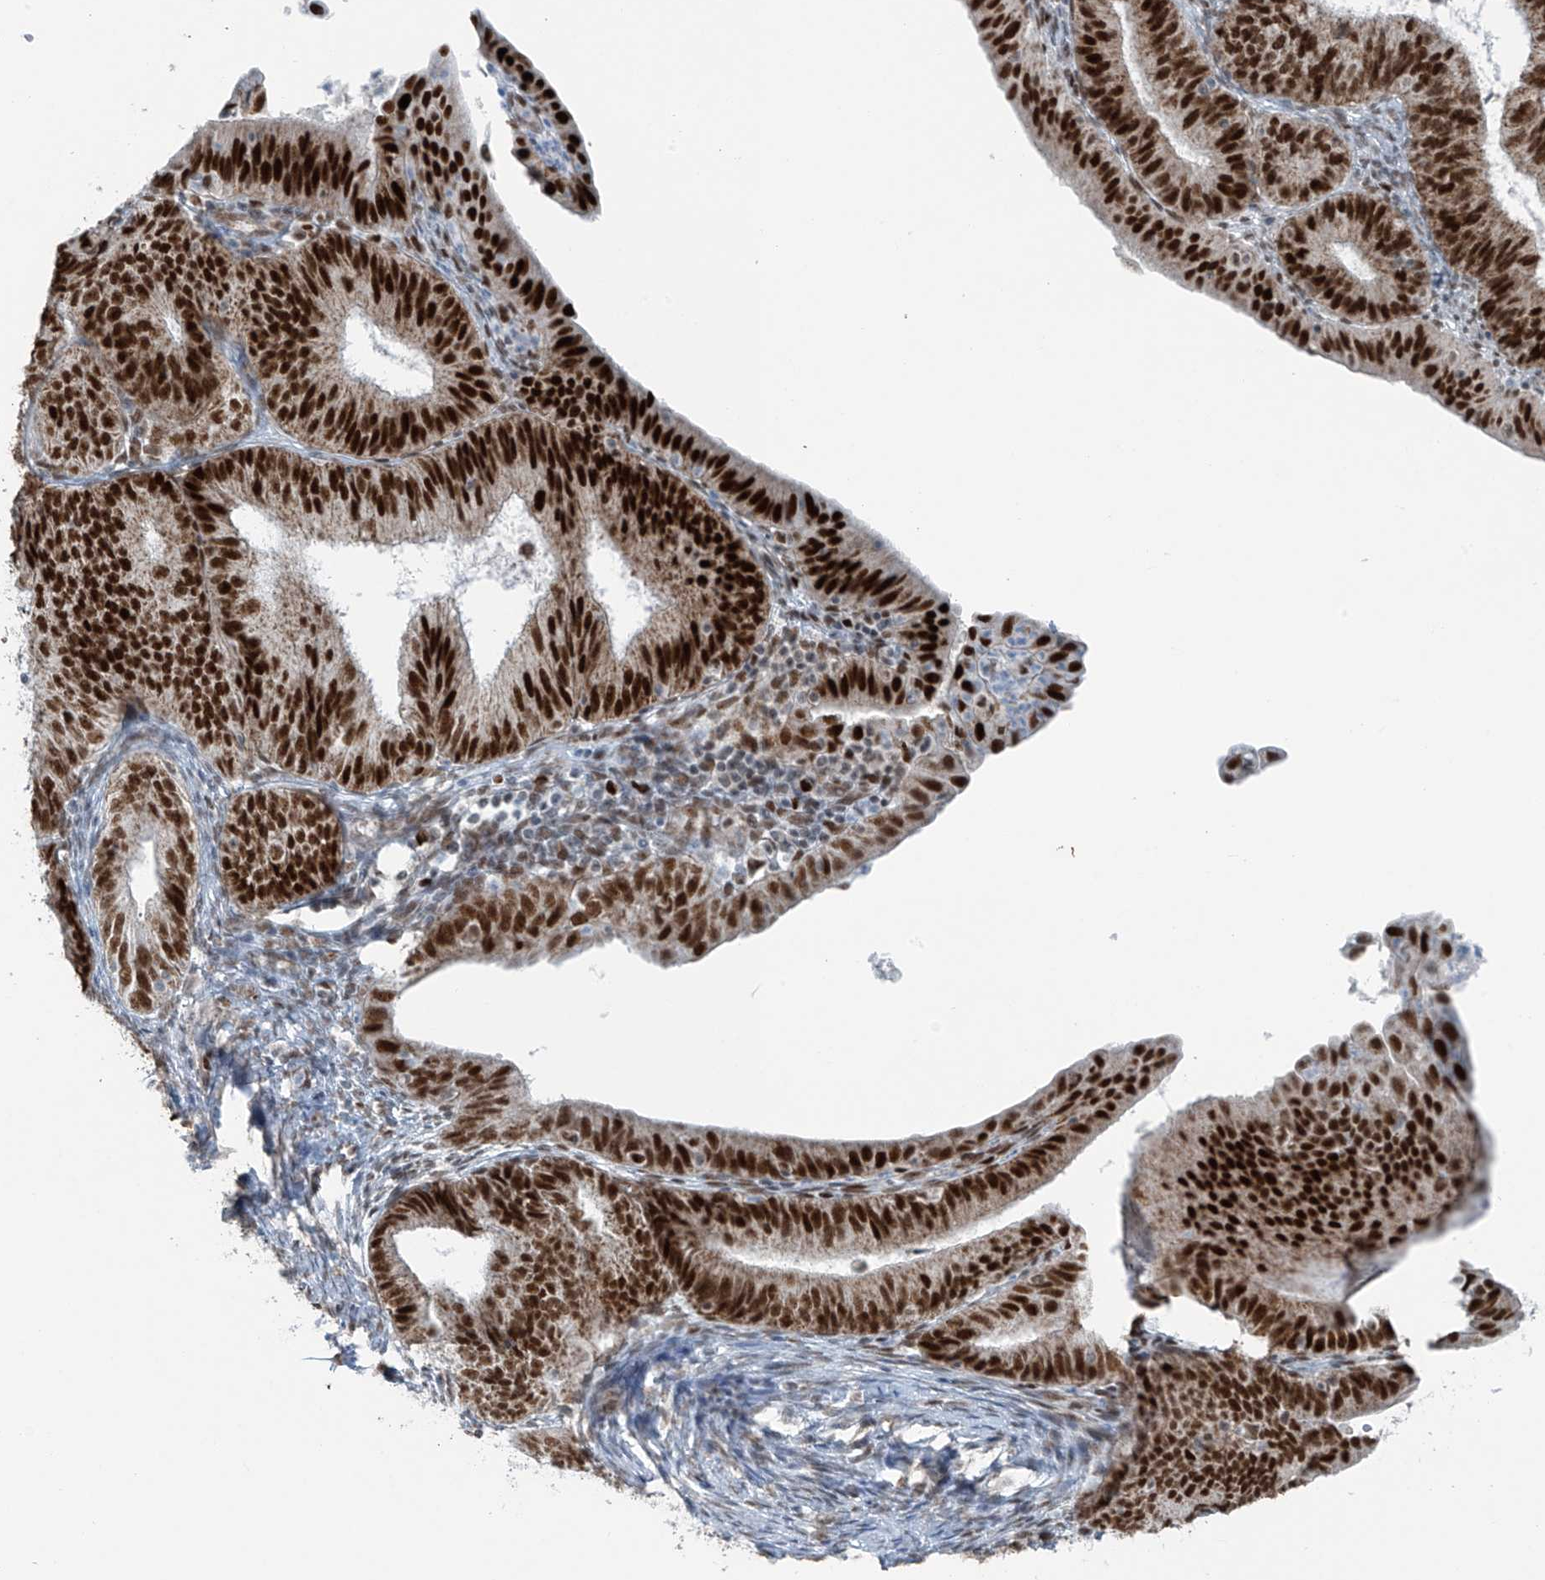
{"staining": {"intensity": "strong", "quantity": ">75%", "location": "nuclear"}, "tissue": "endometrial cancer", "cell_type": "Tumor cells", "image_type": "cancer", "snomed": [{"axis": "morphology", "description": "Adenocarcinoma, NOS"}, {"axis": "topography", "description": "Endometrium"}], "caption": "A micrograph showing strong nuclear expression in about >75% of tumor cells in endometrial cancer, as visualized by brown immunohistochemical staining.", "gene": "WRNIP1", "patient": {"sex": "female", "age": 51}}